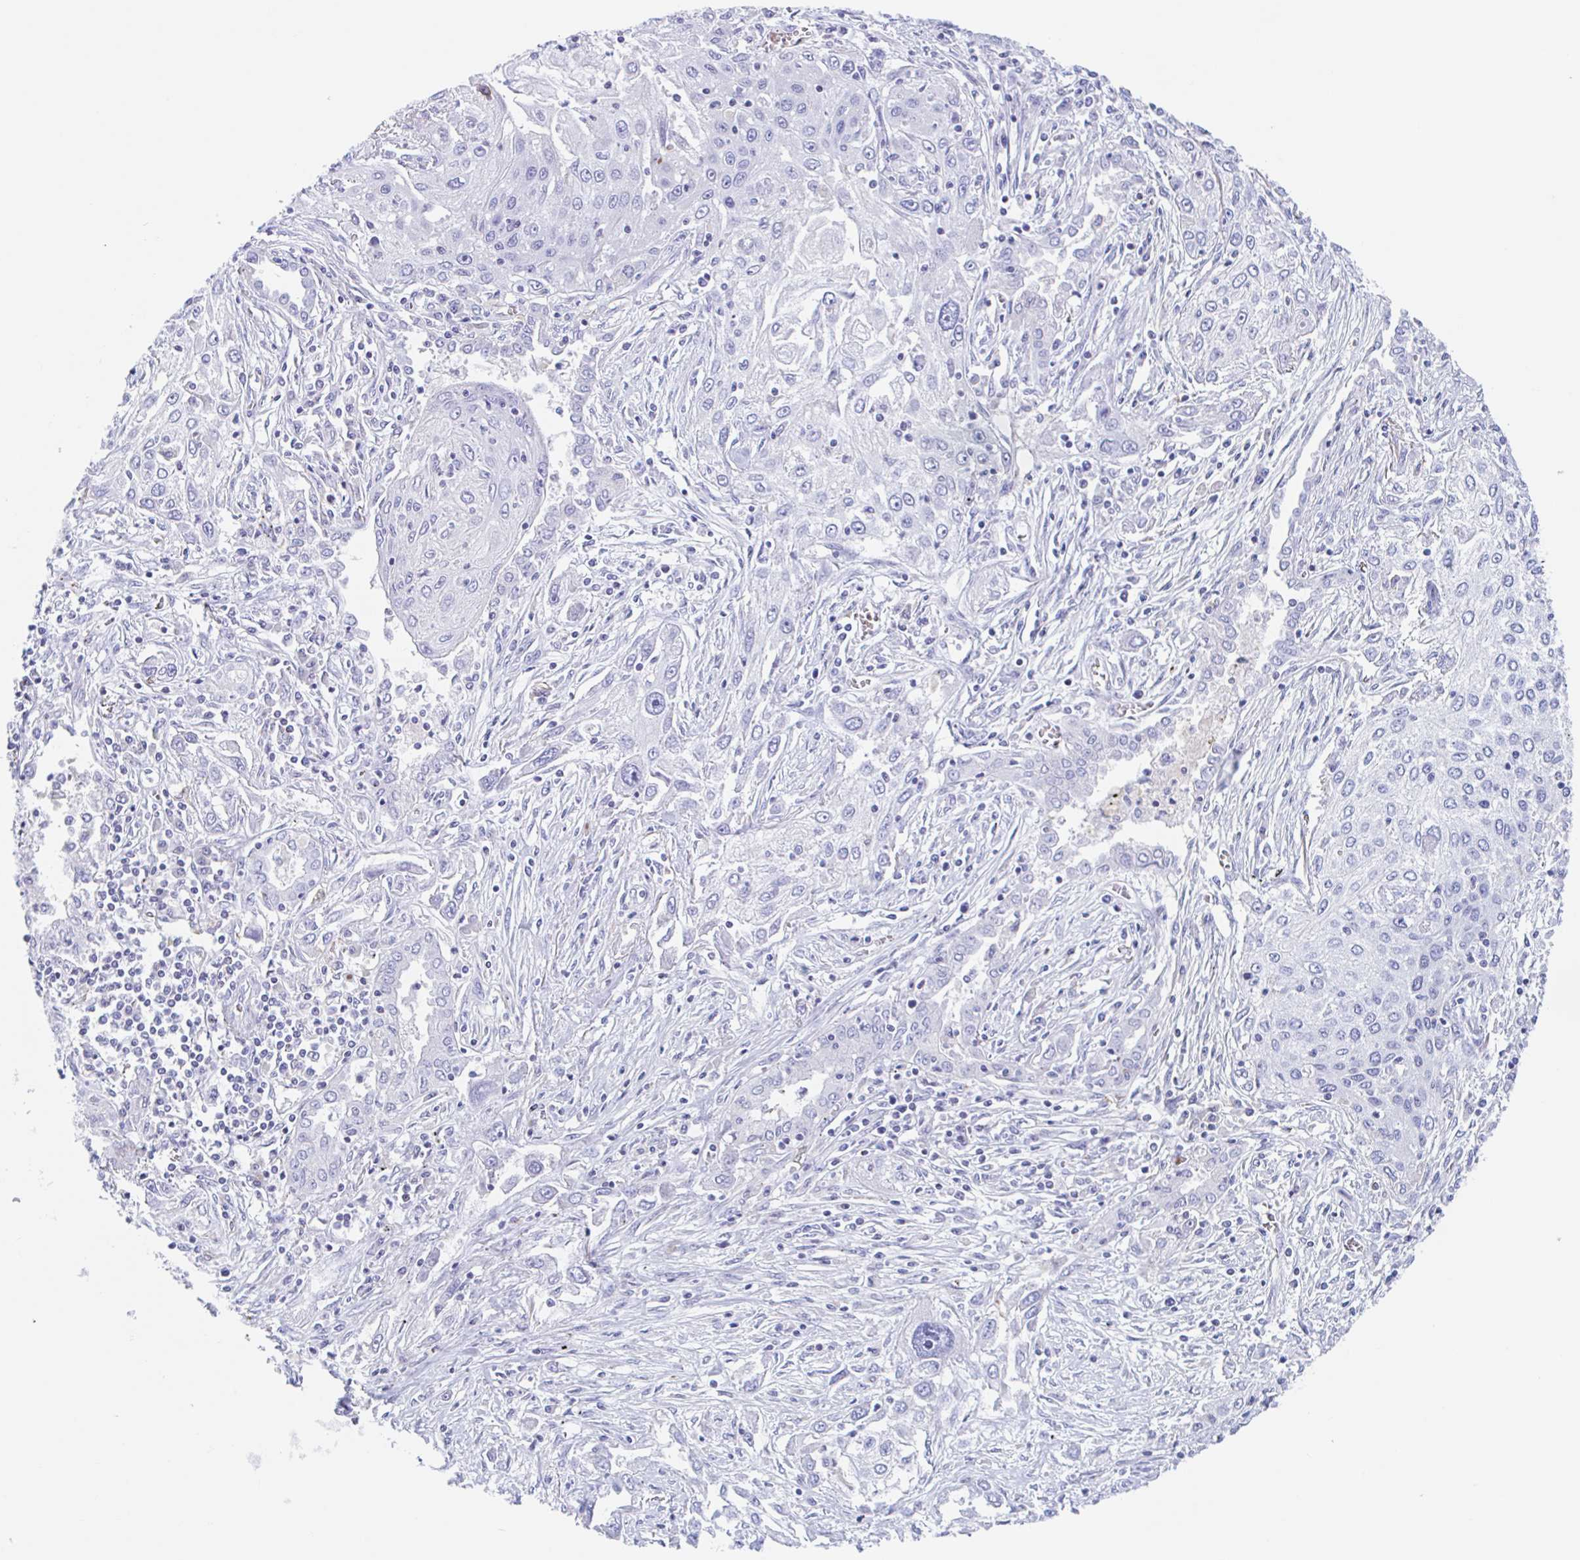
{"staining": {"intensity": "negative", "quantity": "none", "location": "none"}, "tissue": "lung cancer", "cell_type": "Tumor cells", "image_type": "cancer", "snomed": [{"axis": "morphology", "description": "Squamous cell carcinoma, NOS"}, {"axis": "topography", "description": "Lung"}], "caption": "Protein analysis of lung cancer (squamous cell carcinoma) shows no significant expression in tumor cells.", "gene": "ANKRD9", "patient": {"sex": "female", "age": 69}}